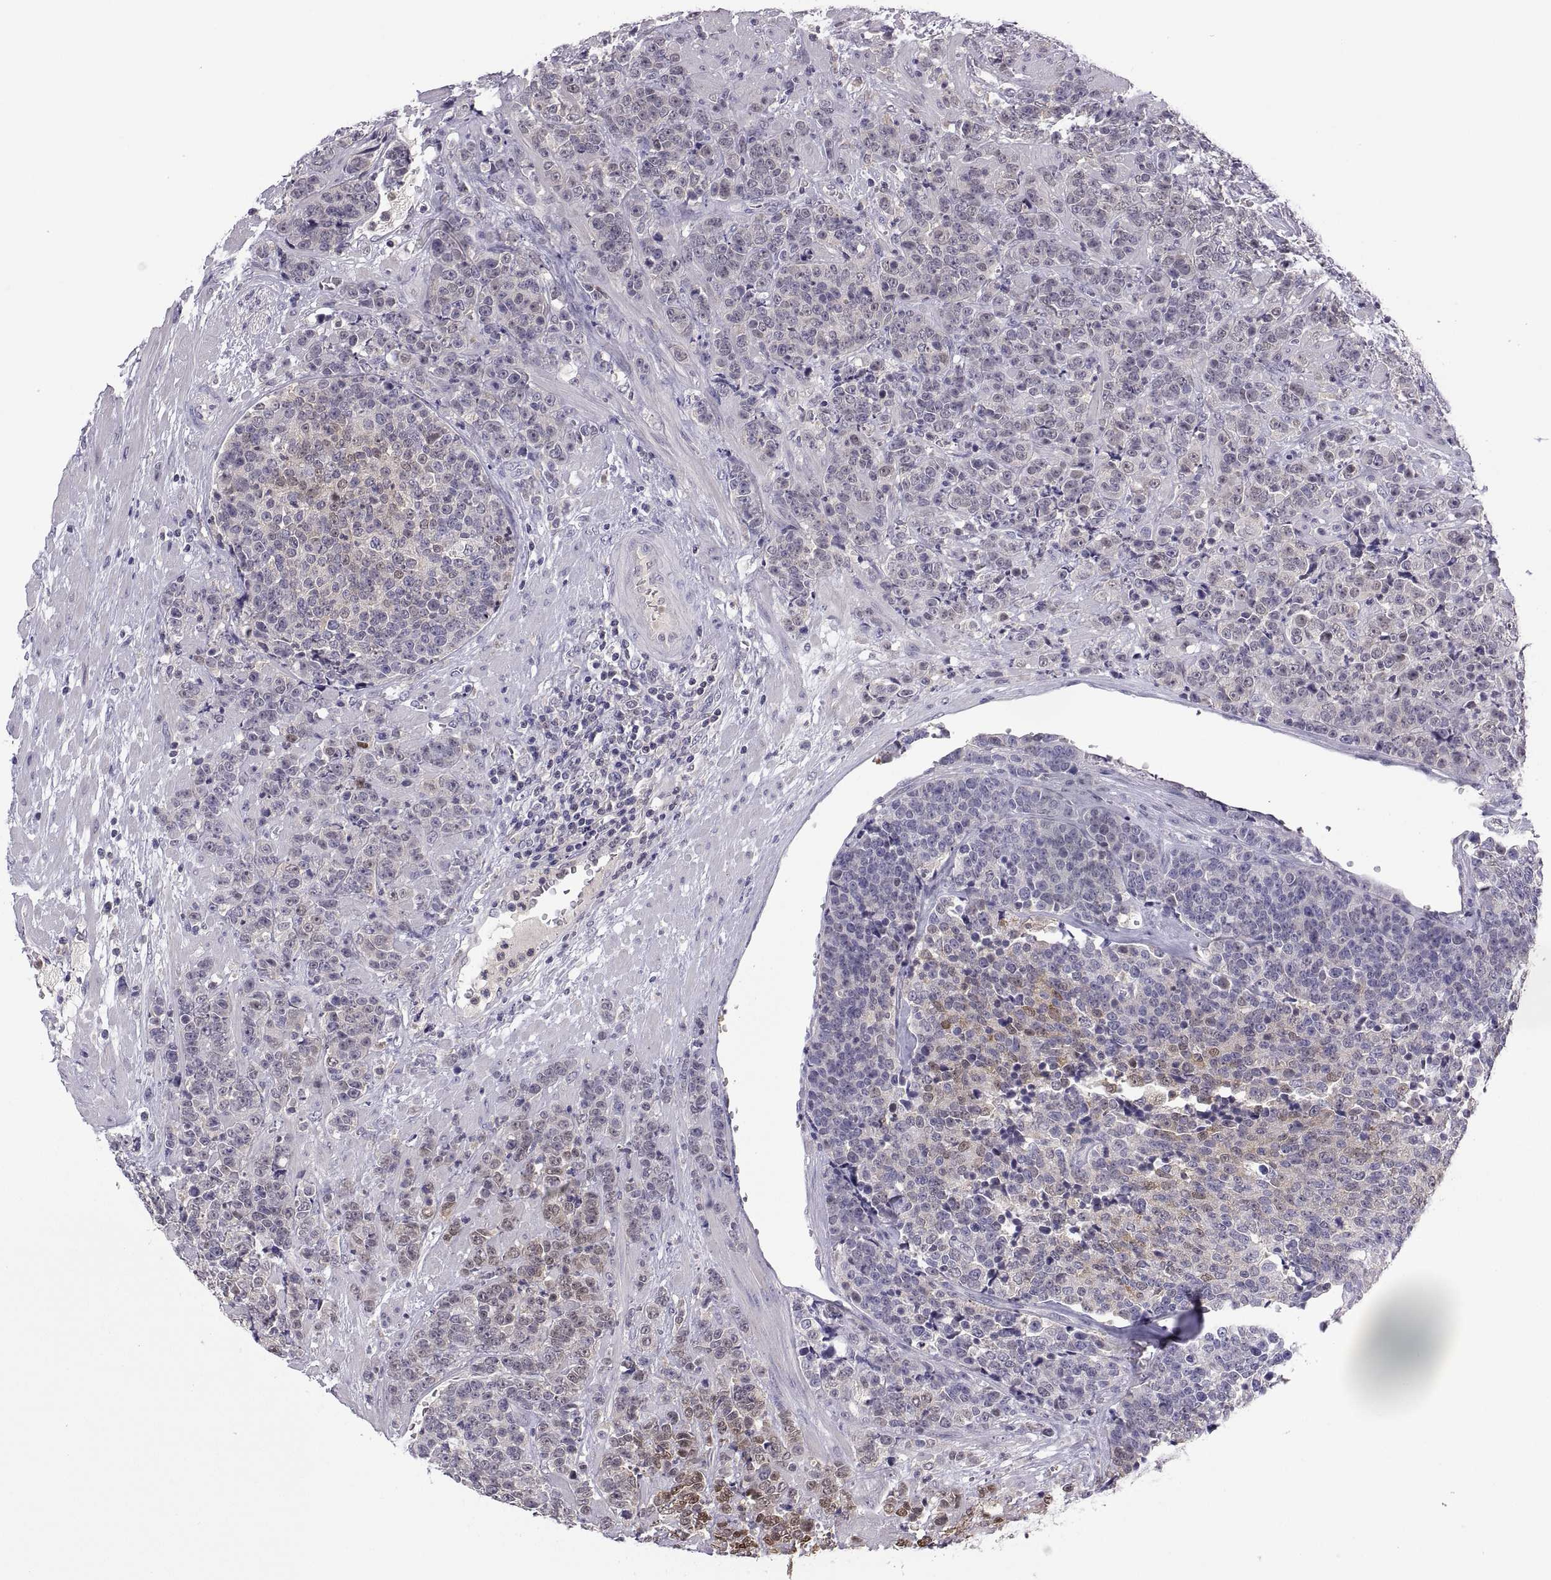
{"staining": {"intensity": "weak", "quantity": "25%-75%", "location": "cytoplasmic/membranous"}, "tissue": "prostate cancer", "cell_type": "Tumor cells", "image_type": "cancer", "snomed": [{"axis": "morphology", "description": "Adenocarcinoma, NOS"}, {"axis": "topography", "description": "Prostate"}], "caption": "An image of prostate cancer stained for a protein shows weak cytoplasmic/membranous brown staining in tumor cells.", "gene": "FGF9", "patient": {"sex": "male", "age": 67}}